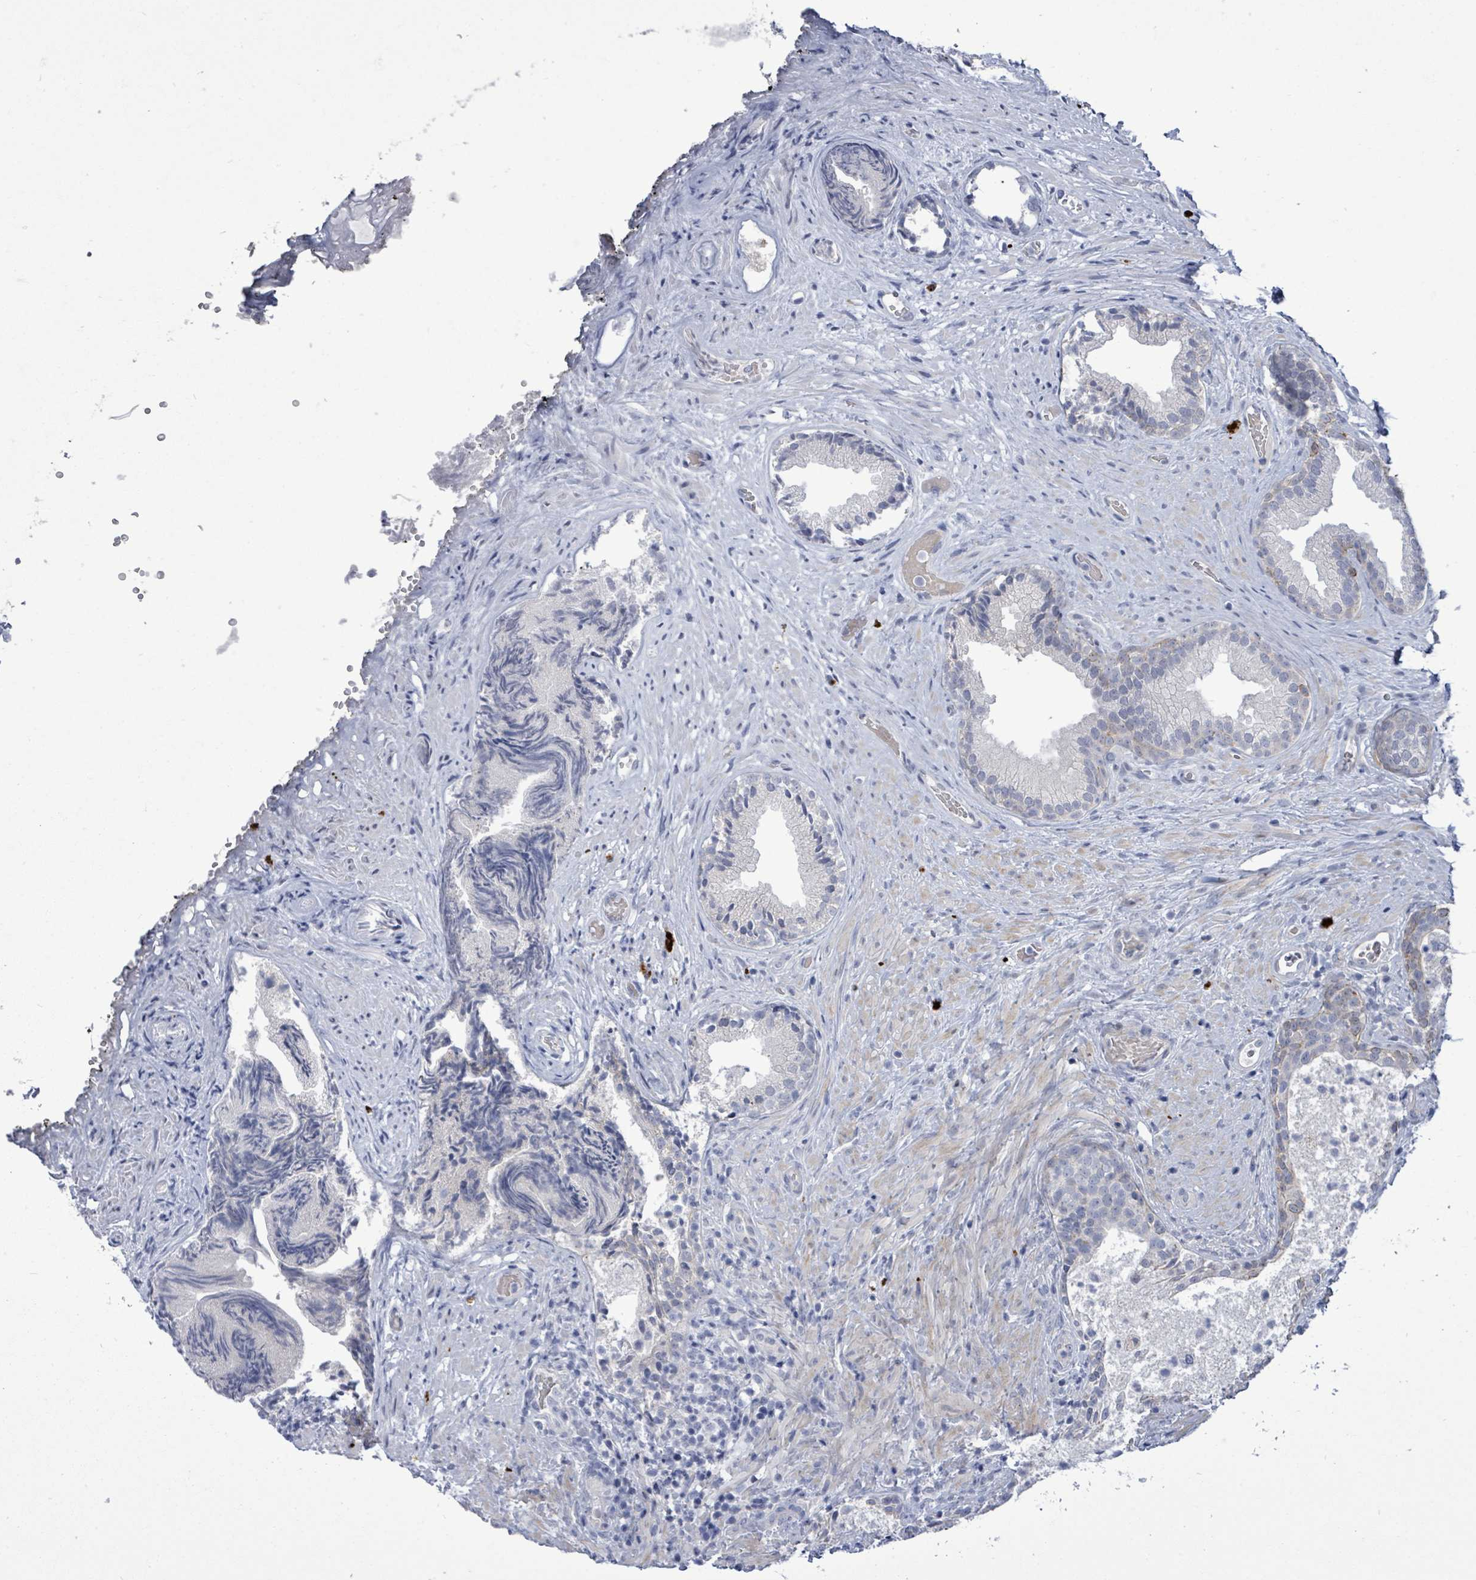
{"staining": {"intensity": "negative", "quantity": "none", "location": "none"}, "tissue": "prostate", "cell_type": "Glandular cells", "image_type": "normal", "snomed": [{"axis": "morphology", "description": "Normal tissue, NOS"}, {"axis": "topography", "description": "Prostate"}], "caption": "Immunohistochemistry of unremarkable human prostate exhibits no expression in glandular cells.", "gene": "CT45A10", "patient": {"sex": "male", "age": 76}}